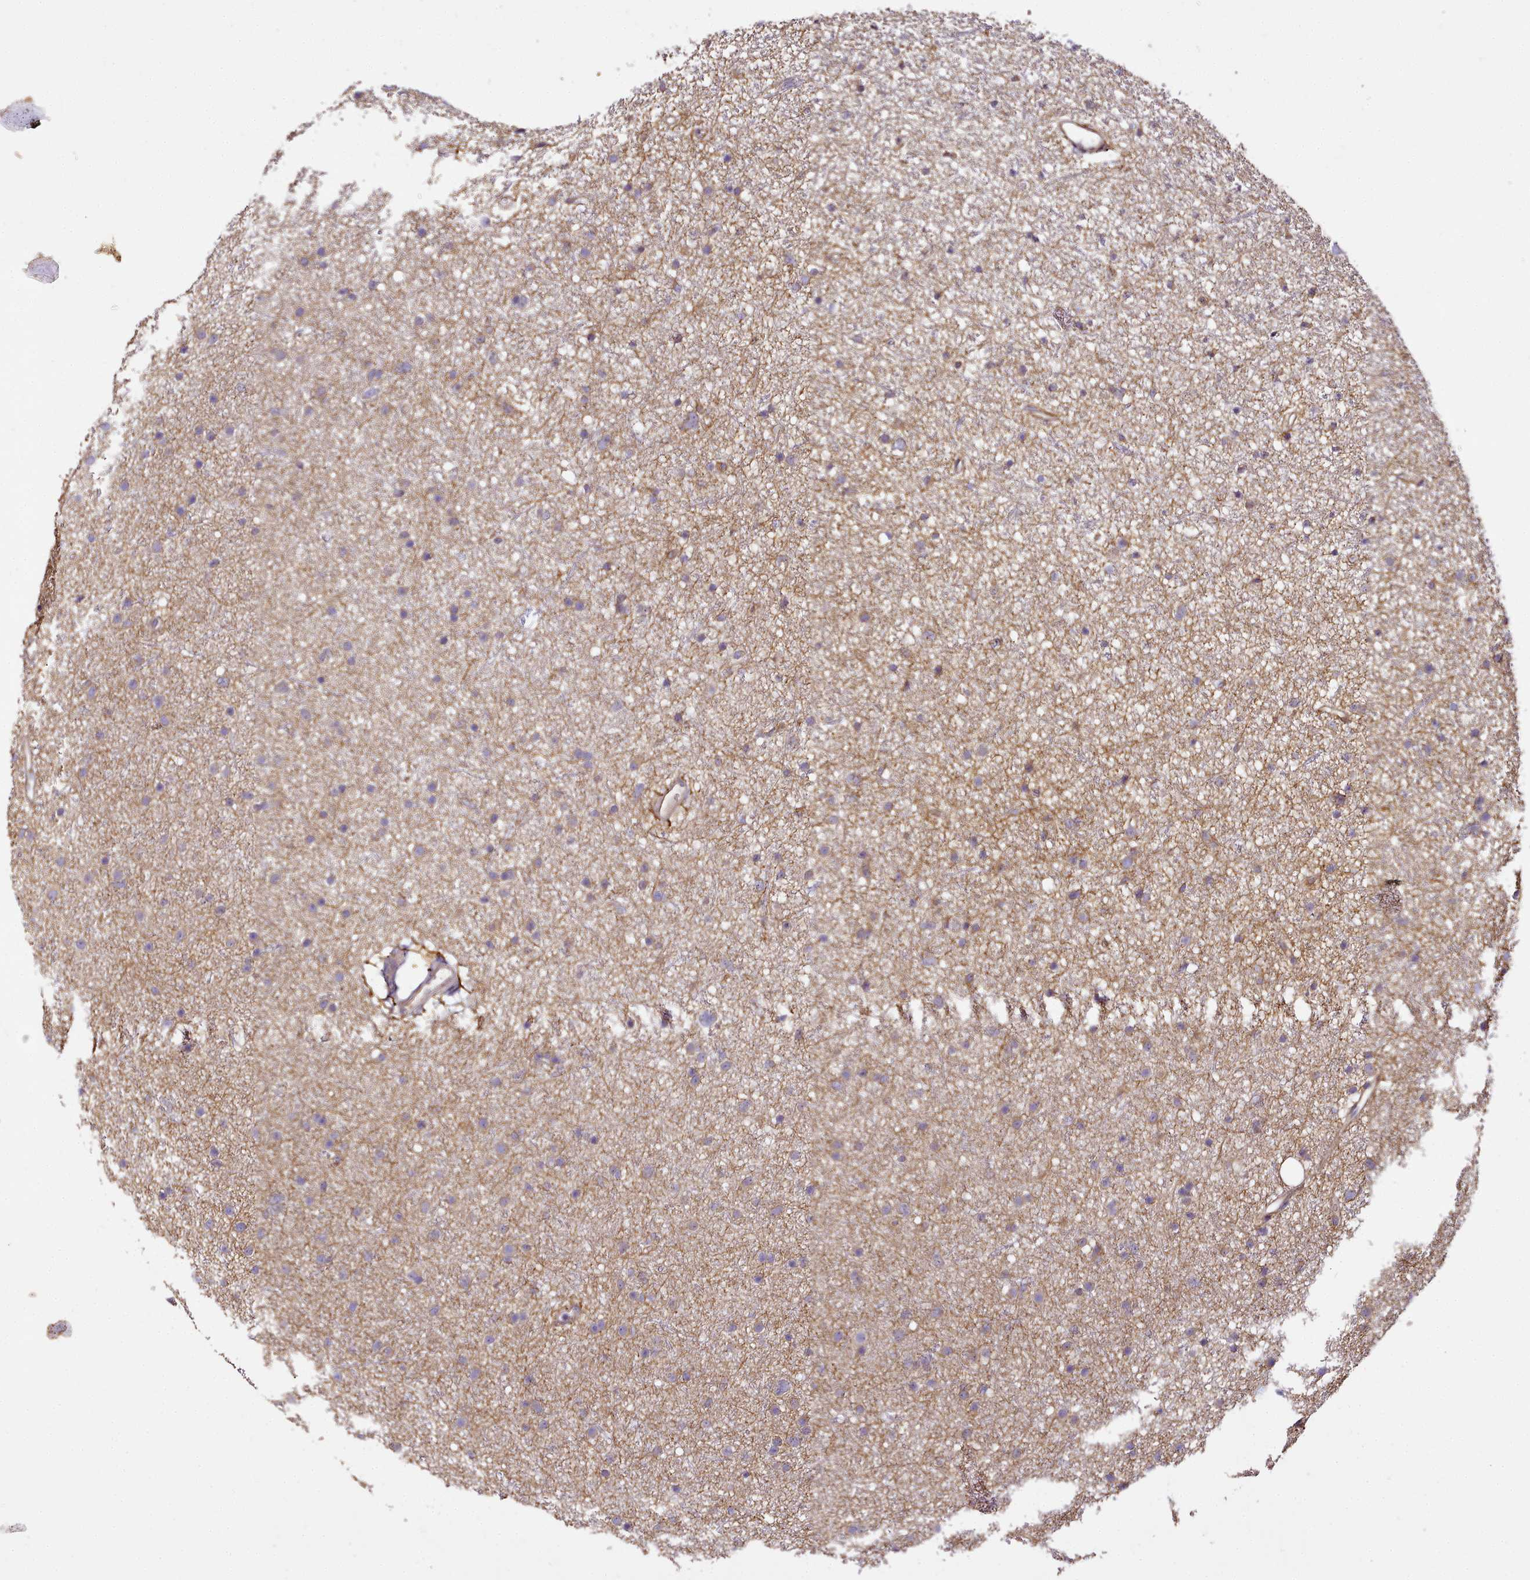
{"staining": {"intensity": "weak", "quantity": "25%-75%", "location": "cytoplasmic/membranous"}, "tissue": "glioma", "cell_type": "Tumor cells", "image_type": "cancer", "snomed": [{"axis": "morphology", "description": "Glioma, malignant, Low grade"}, {"axis": "topography", "description": "Cerebral cortex"}], "caption": "Immunohistochemical staining of malignant low-grade glioma shows low levels of weak cytoplasmic/membranous expression in about 25%-75% of tumor cells.", "gene": "NBPF1", "patient": {"sex": "female", "age": 39}}